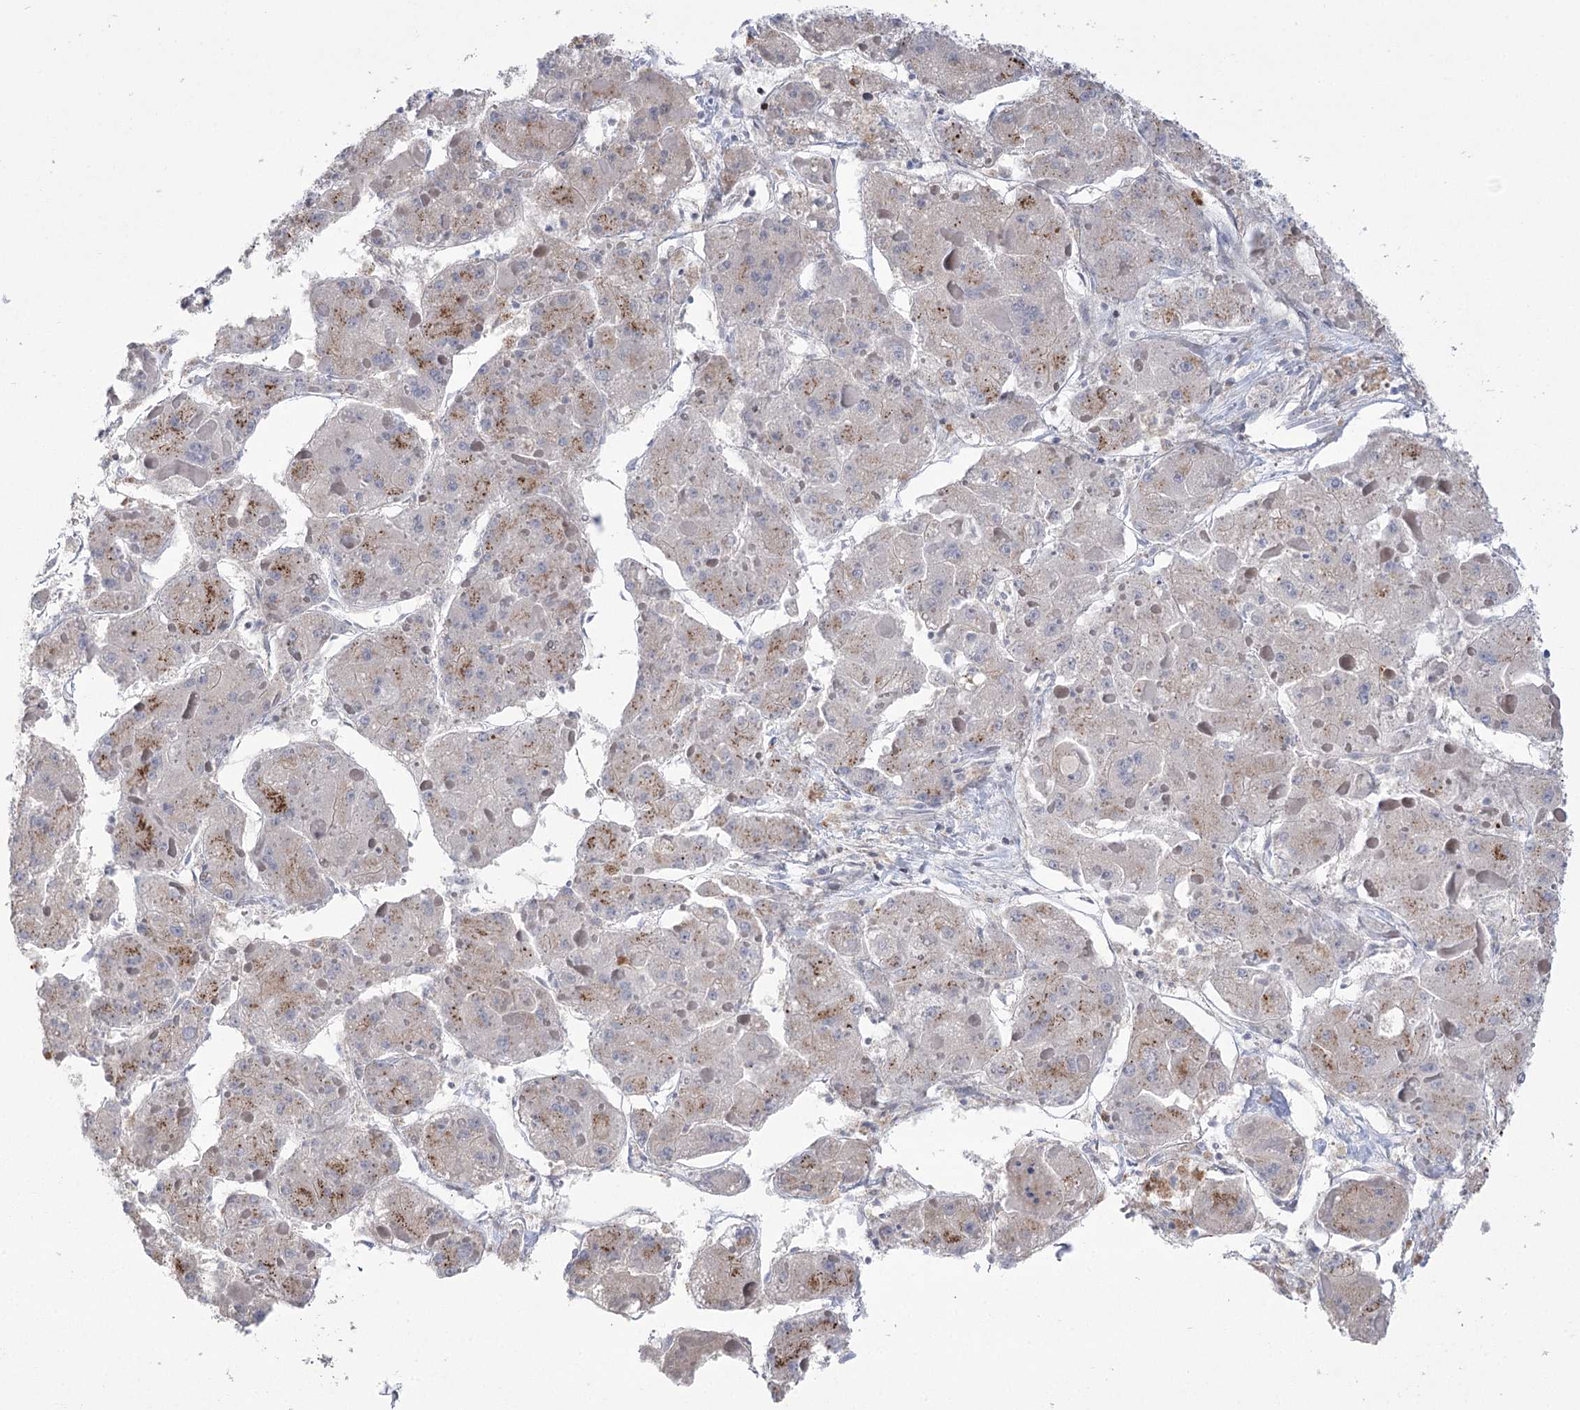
{"staining": {"intensity": "weak", "quantity": "<25%", "location": "cytoplasmic/membranous"}, "tissue": "liver cancer", "cell_type": "Tumor cells", "image_type": "cancer", "snomed": [{"axis": "morphology", "description": "Carcinoma, Hepatocellular, NOS"}, {"axis": "topography", "description": "Liver"}], "caption": "Immunohistochemistry histopathology image of neoplastic tissue: human liver cancer (hepatocellular carcinoma) stained with DAB (3,3'-diaminobenzidine) reveals no significant protein staining in tumor cells.", "gene": "NME7", "patient": {"sex": "female", "age": 73}}